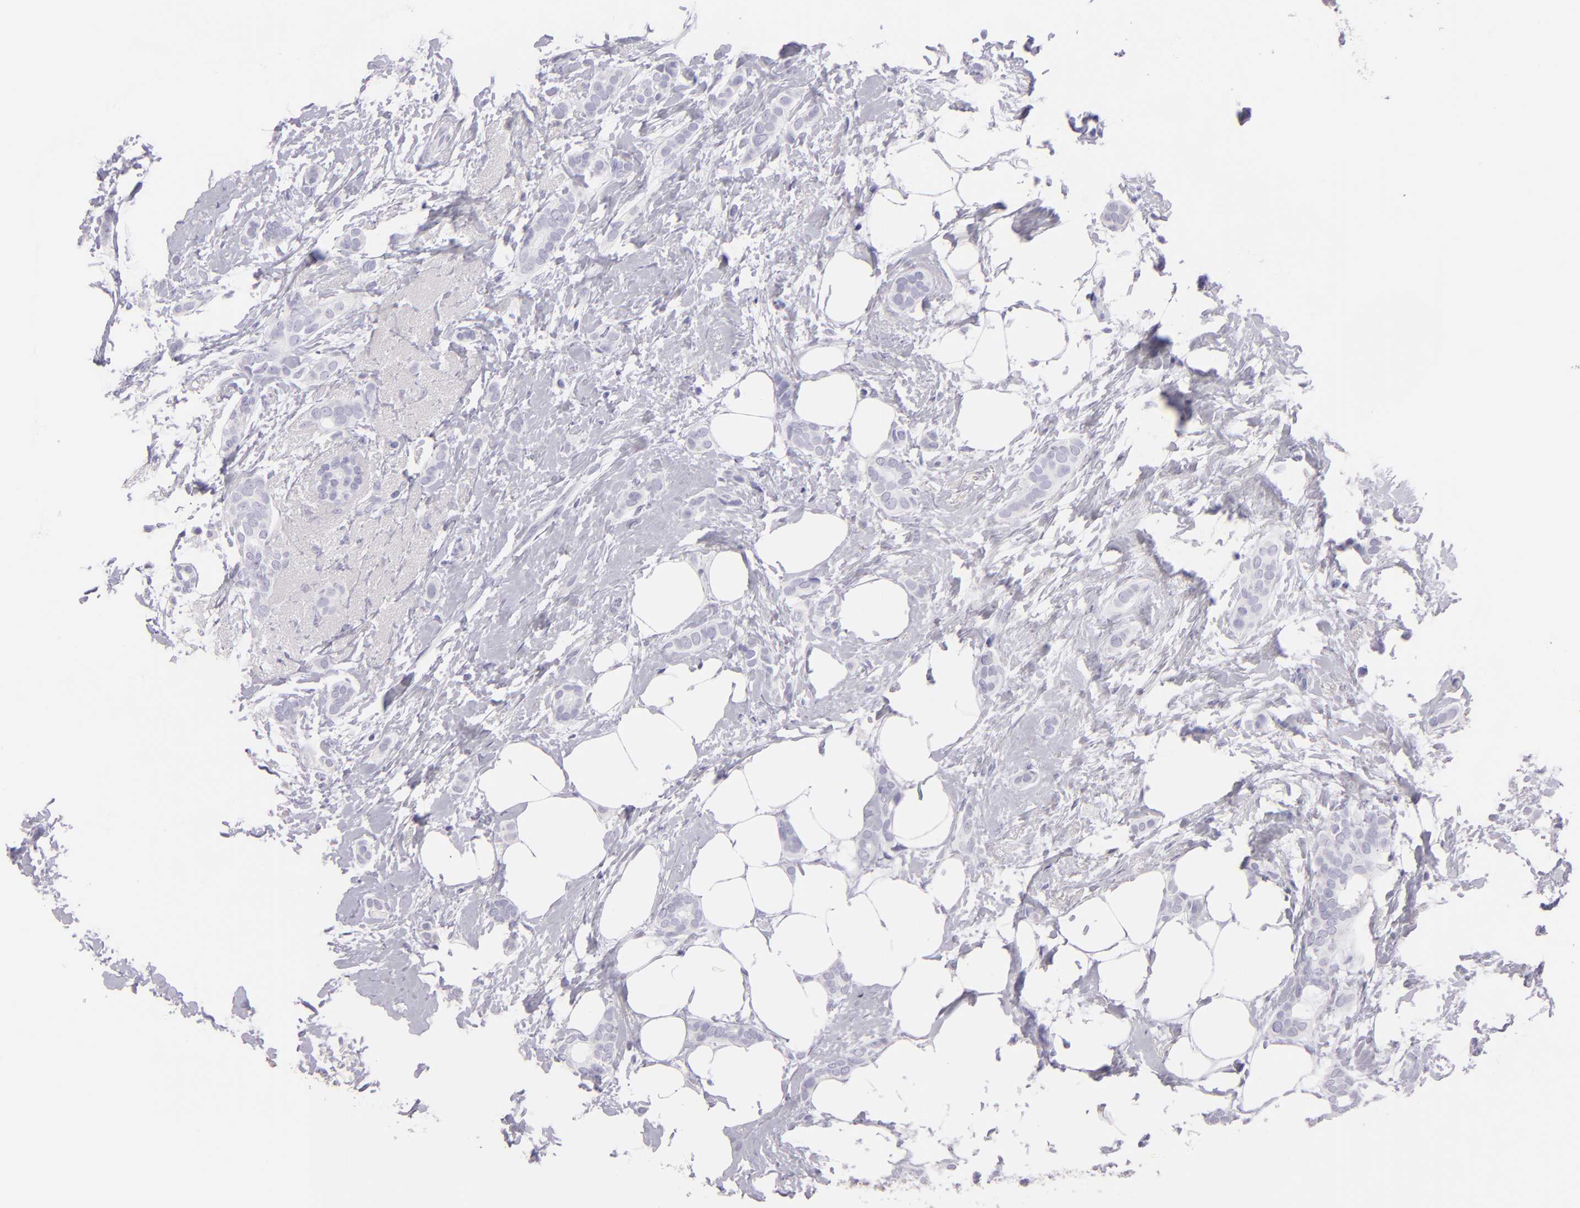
{"staining": {"intensity": "negative", "quantity": "none", "location": "none"}, "tissue": "breast cancer", "cell_type": "Tumor cells", "image_type": "cancer", "snomed": [{"axis": "morphology", "description": "Duct carcinoma"}, {"axis": "topography", "description": "Breast"}], "caption": "Tumor cells are negative for brown protein staining in infiltrating ductal carcinoma (breast).", "gene": "MUC5AC", "patient": {"sex": "female", "age": 54}}